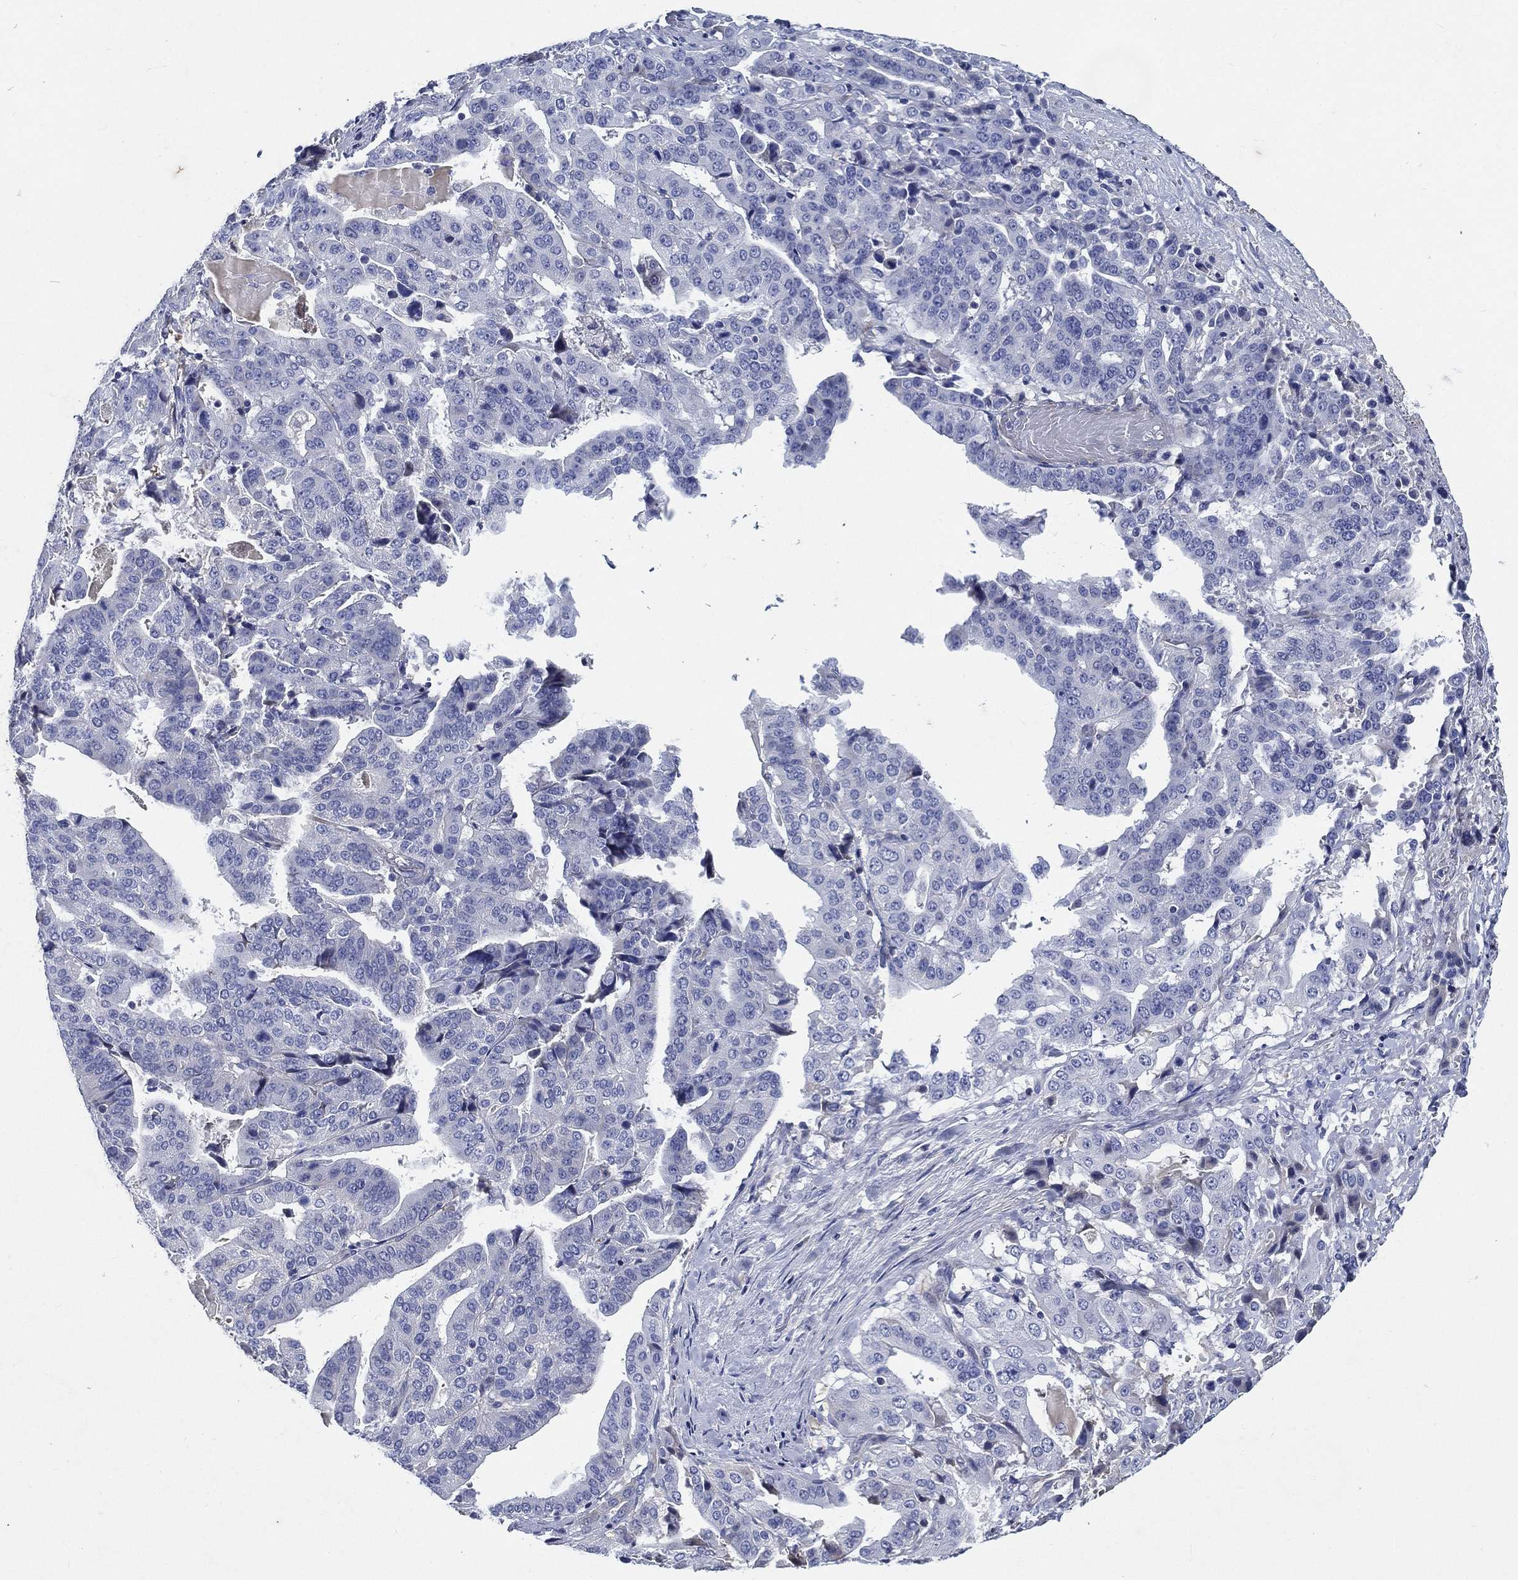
{"staining": {"intensity": "negative", "quantity": "none", "location": "none"}, "tissue": "stomach cancer", "cell_type": "Tumor cells", "image_type": "cancer", "snomed": [{"axis": "morphology", "description": "Adenocarcinoma, NOS"}, {"axis": "topography", "description": "Stomach"}], "caption": "Immunohistochemistry histopathology image of neoplastic tissue: human stomach cancer stained with DAB (3,3'-diaminobenzidine) reveals no significant protein positivity in tumor cells. The staining is performed using DAB (3,3'-diaminobenzidine) brown chromogen with nuclei counter-stained in using hematoxylin.", "gene": "TMPRSS11D", "patient": {"sex": "male", "age": 48}}